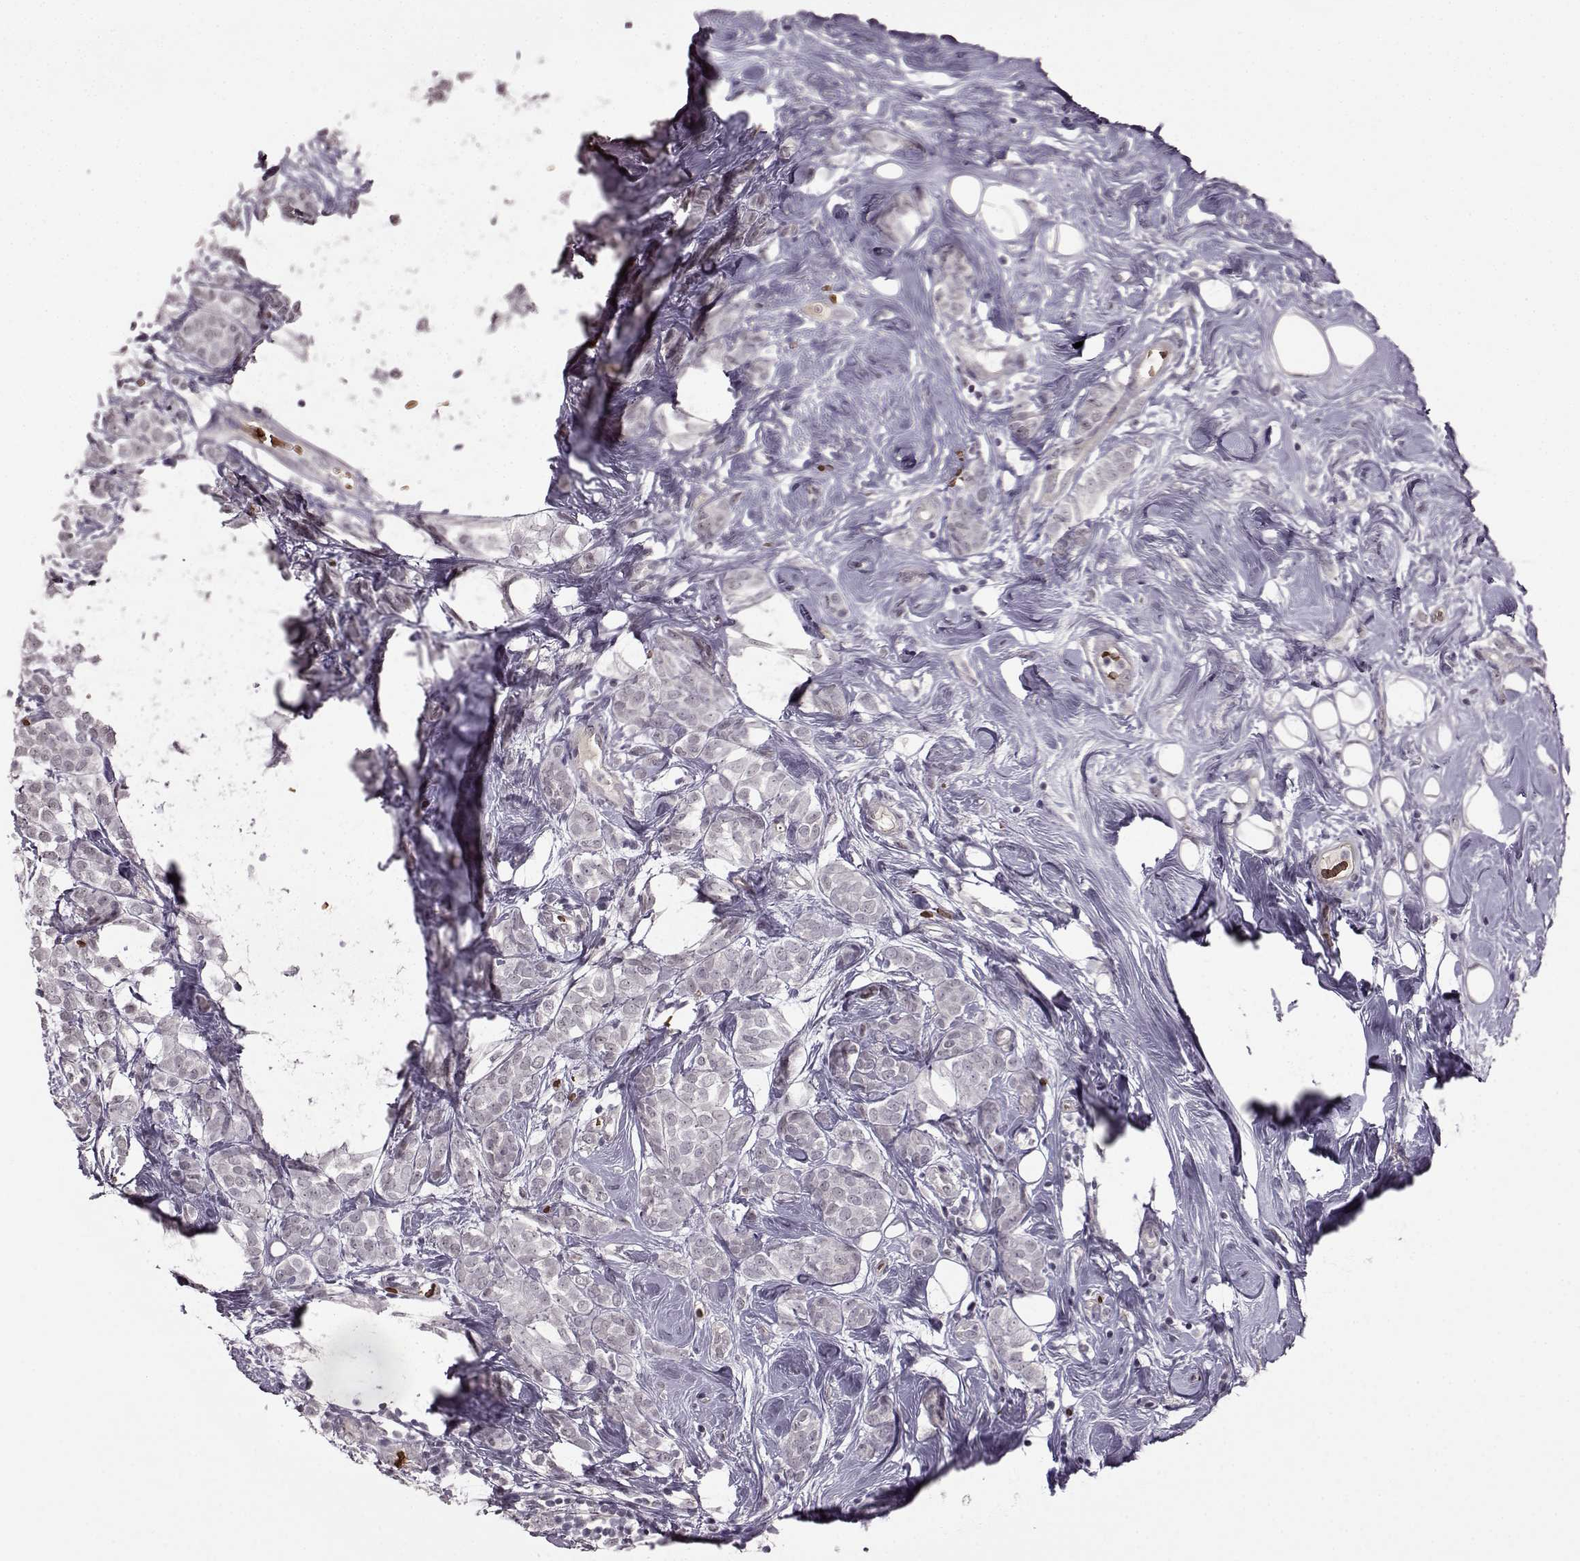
{"staining": {"intensity": "negative", "quantity": "none", "location": "none"}, "tissue": "breast cancer", "cell_type": "Tumor cells", "image_type": "cancer", "snomed": [{"axis": "morphology", "description": "Lobular carcinoma"}, {"axis": "topography", "description": "Breast"}], "caption": "An immunohistochemistry (IHC) micrograph of breast lobular carcinoma is shown. There is no staining in tumor cells of breast lobular carcinoma.", "gene": "PROP1", "patient": {"sex": "female", "age": 49}}